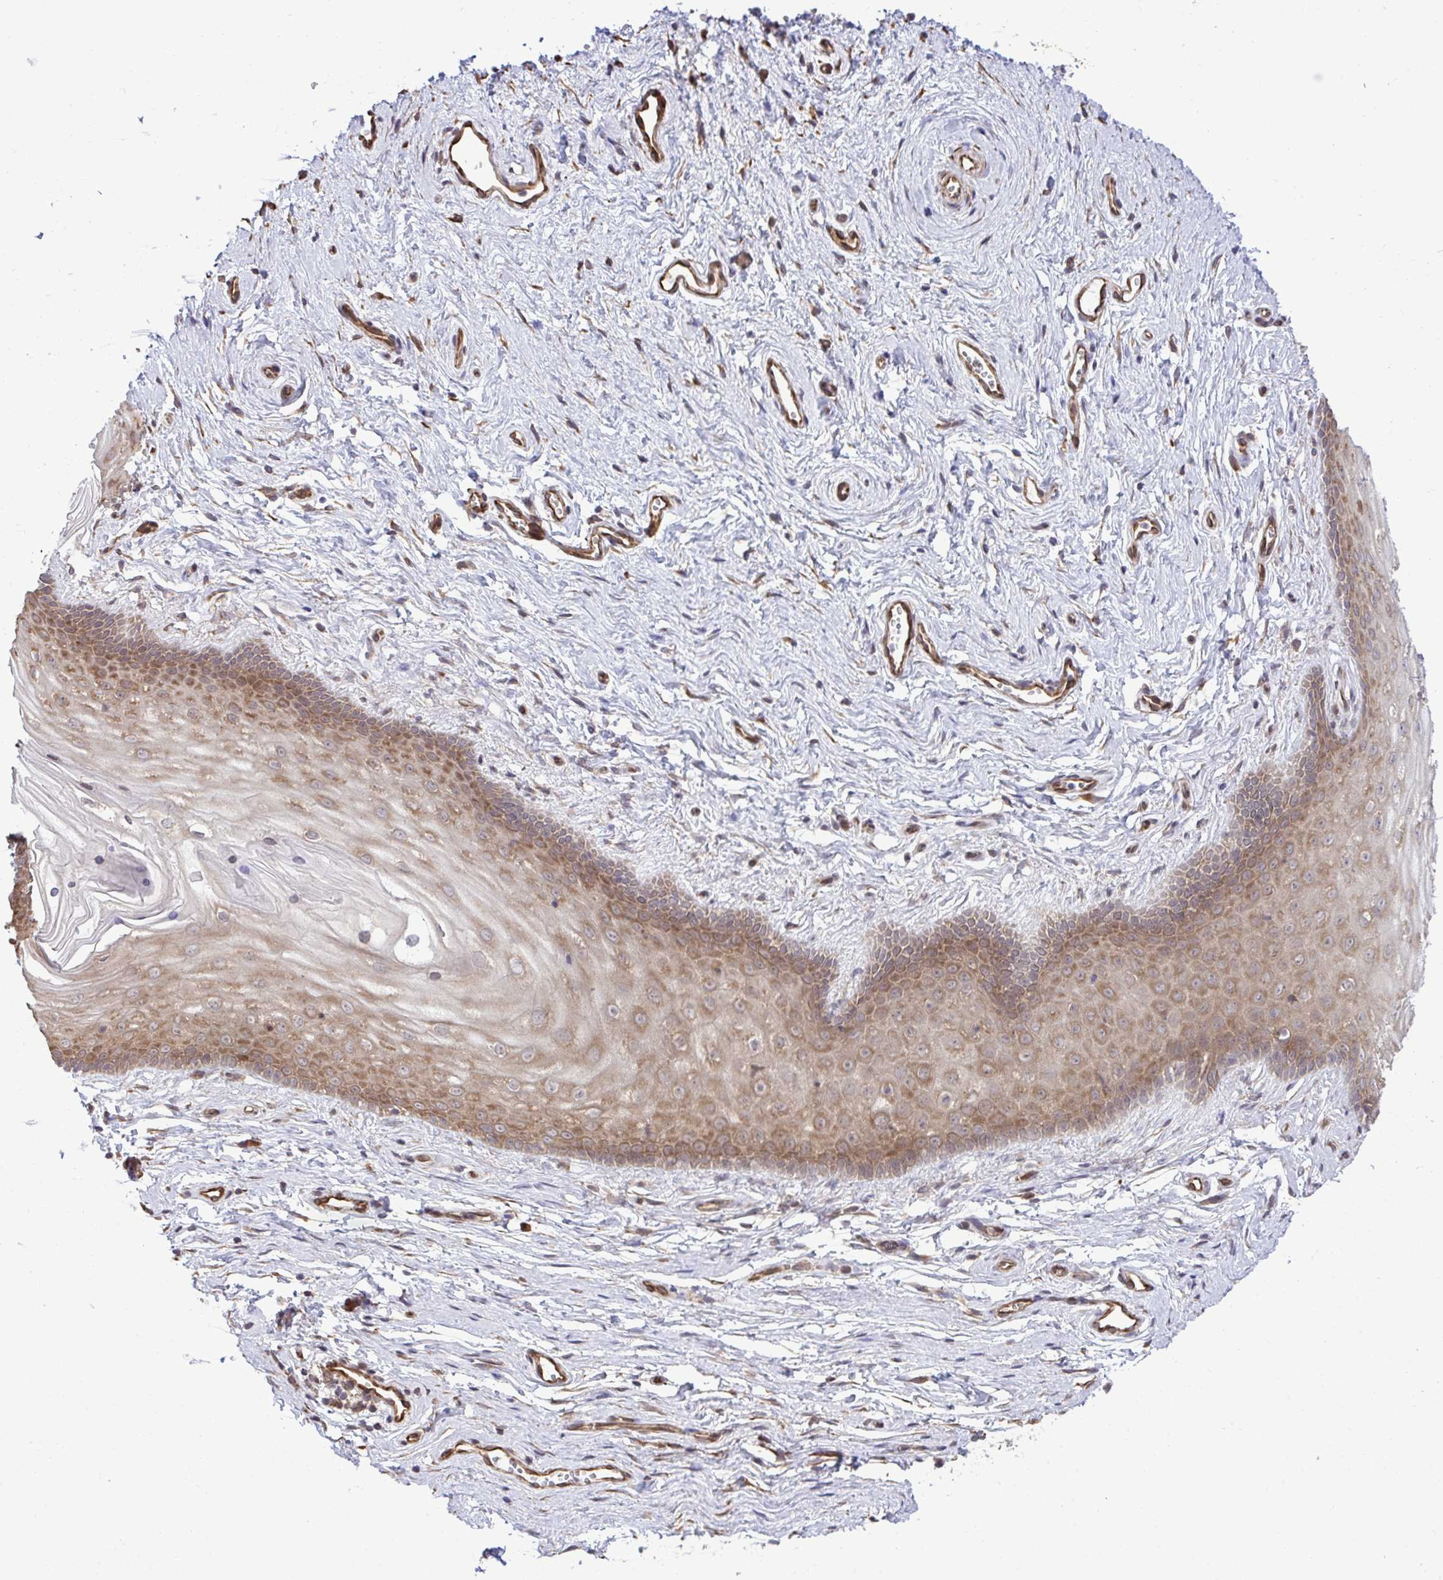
{"staining": {"intensity": "moderate", "quantity": ">75%", "location": "cytoplasmic/membranous,nuclear"}, "tissue": "vagina", "cell_type": "Squamous epithelial cells", "image_type": "normal", "snomed": [{"axis": "morphology", "description": "Normal tissue, NOS"}, {"axis": "topography", "description": "Vagina"}], "caption": "Brown immunohistochemical staining in normal human vagina shows moderate cytoplasmic/membranous,nuclear positivity in approximately >75% of squamous epithelial cells. The staining was performed using DAB, with brown indicating positive protein expression. Nuclei are stained blue with hematoxylin.", "gene": "RPS15", "patient": {"sex": "female", "age": 38}}